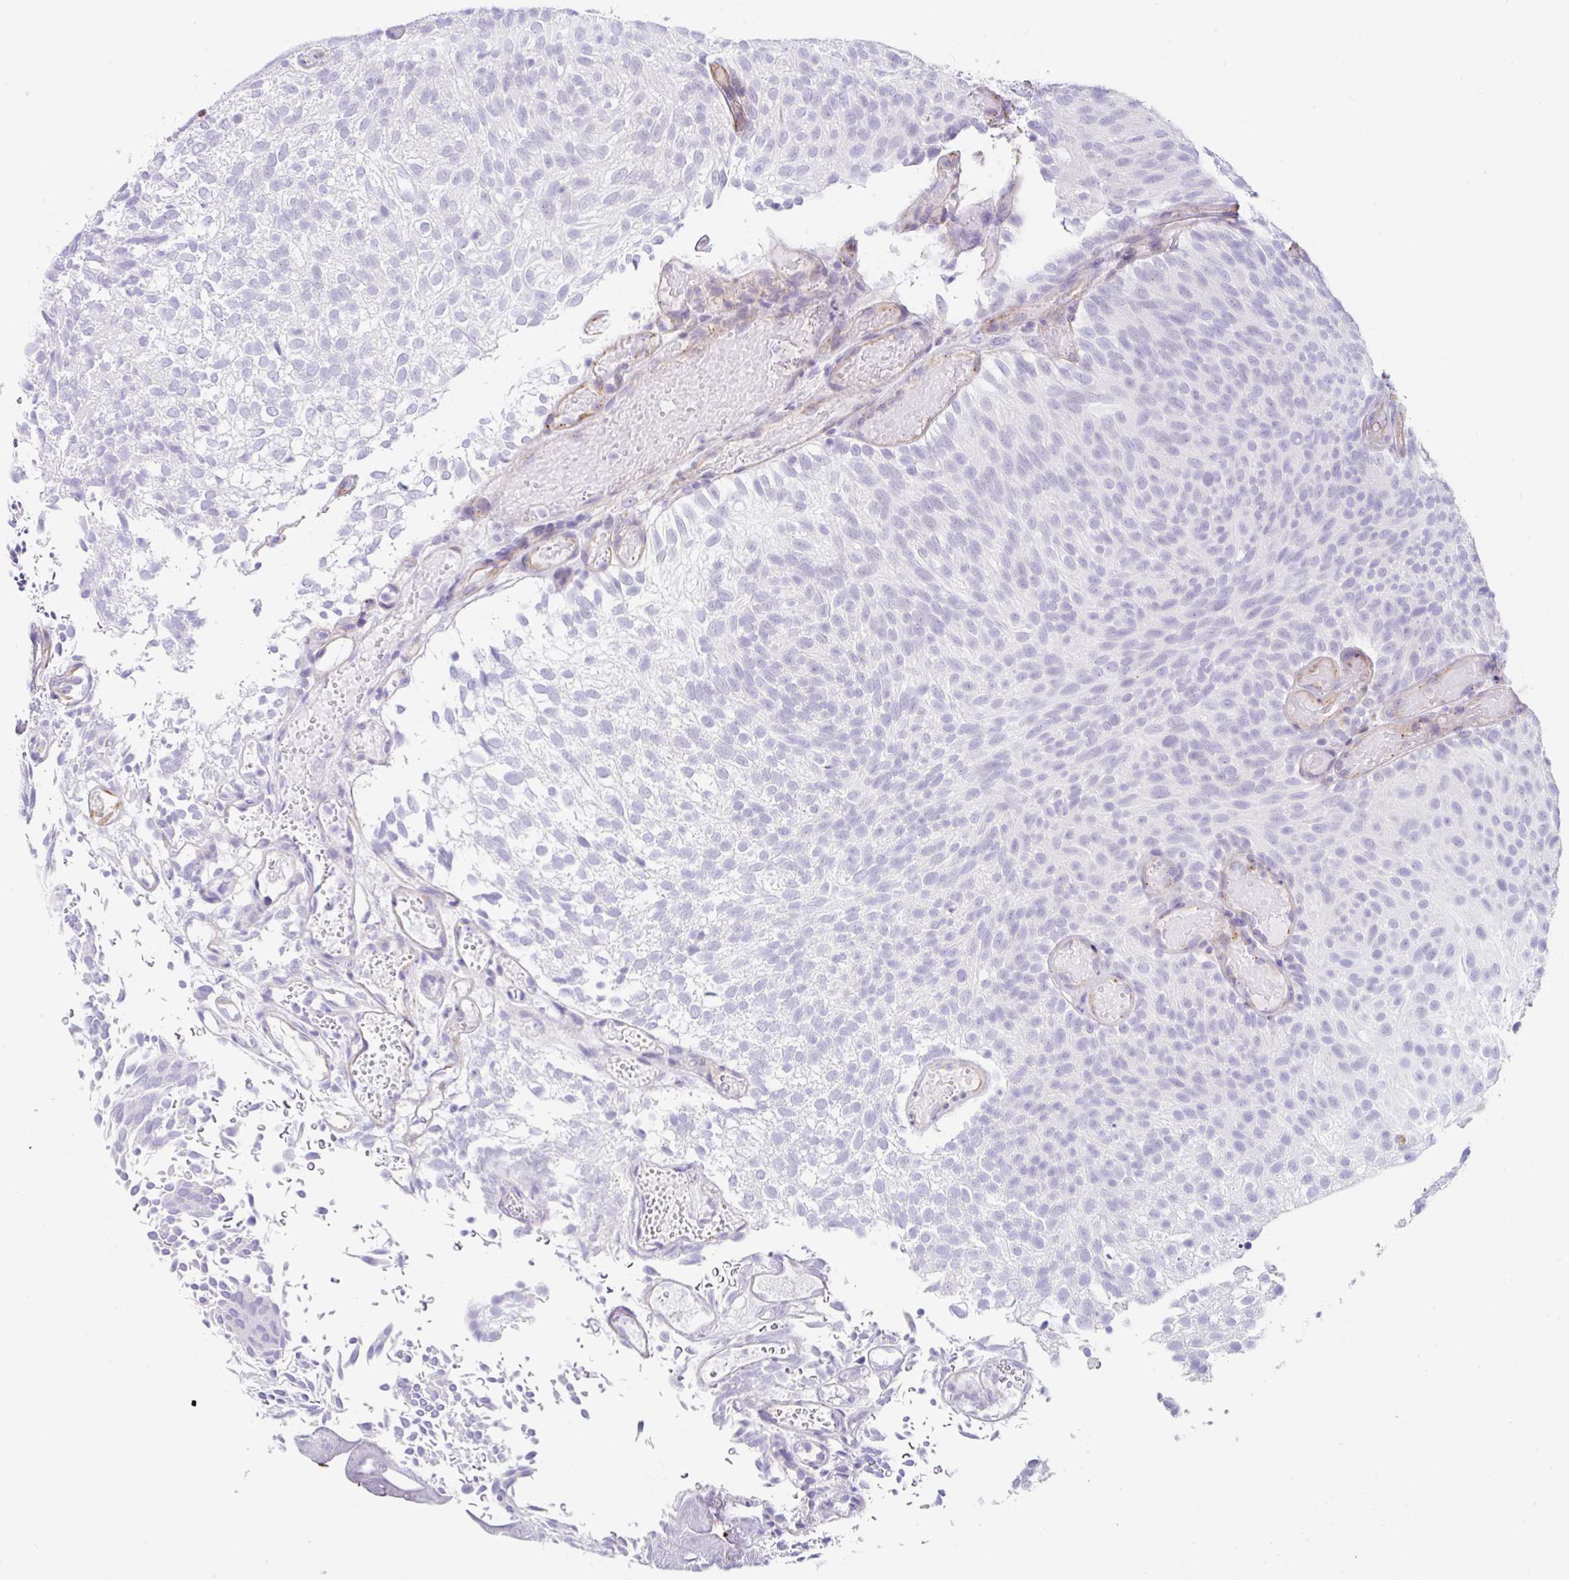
{"staining": {"intensity": "negative", "quantity": "none", "location": "none"}, "tissue": "urothelial cancer", "cell_type": "Tumor cells", "image_type": "cancer", "snomed": [{"axis": "morphology", "description": "Urothelial carcinoma, Low grade"}, {"axis": "topography", "description": "Urinary bladder"}], "caption": "A high-resolution photomicrograph shows IHC staining of urothelial carcinoma (low-grade), which demonstrates no significant expression in tumor cells. (DAB (3,3'-diaminobenzidine) immunohistochemistry with hematoxylin counter stain).", "gene": "DKK4", "patient": {"sex": "male", "age": 78}}